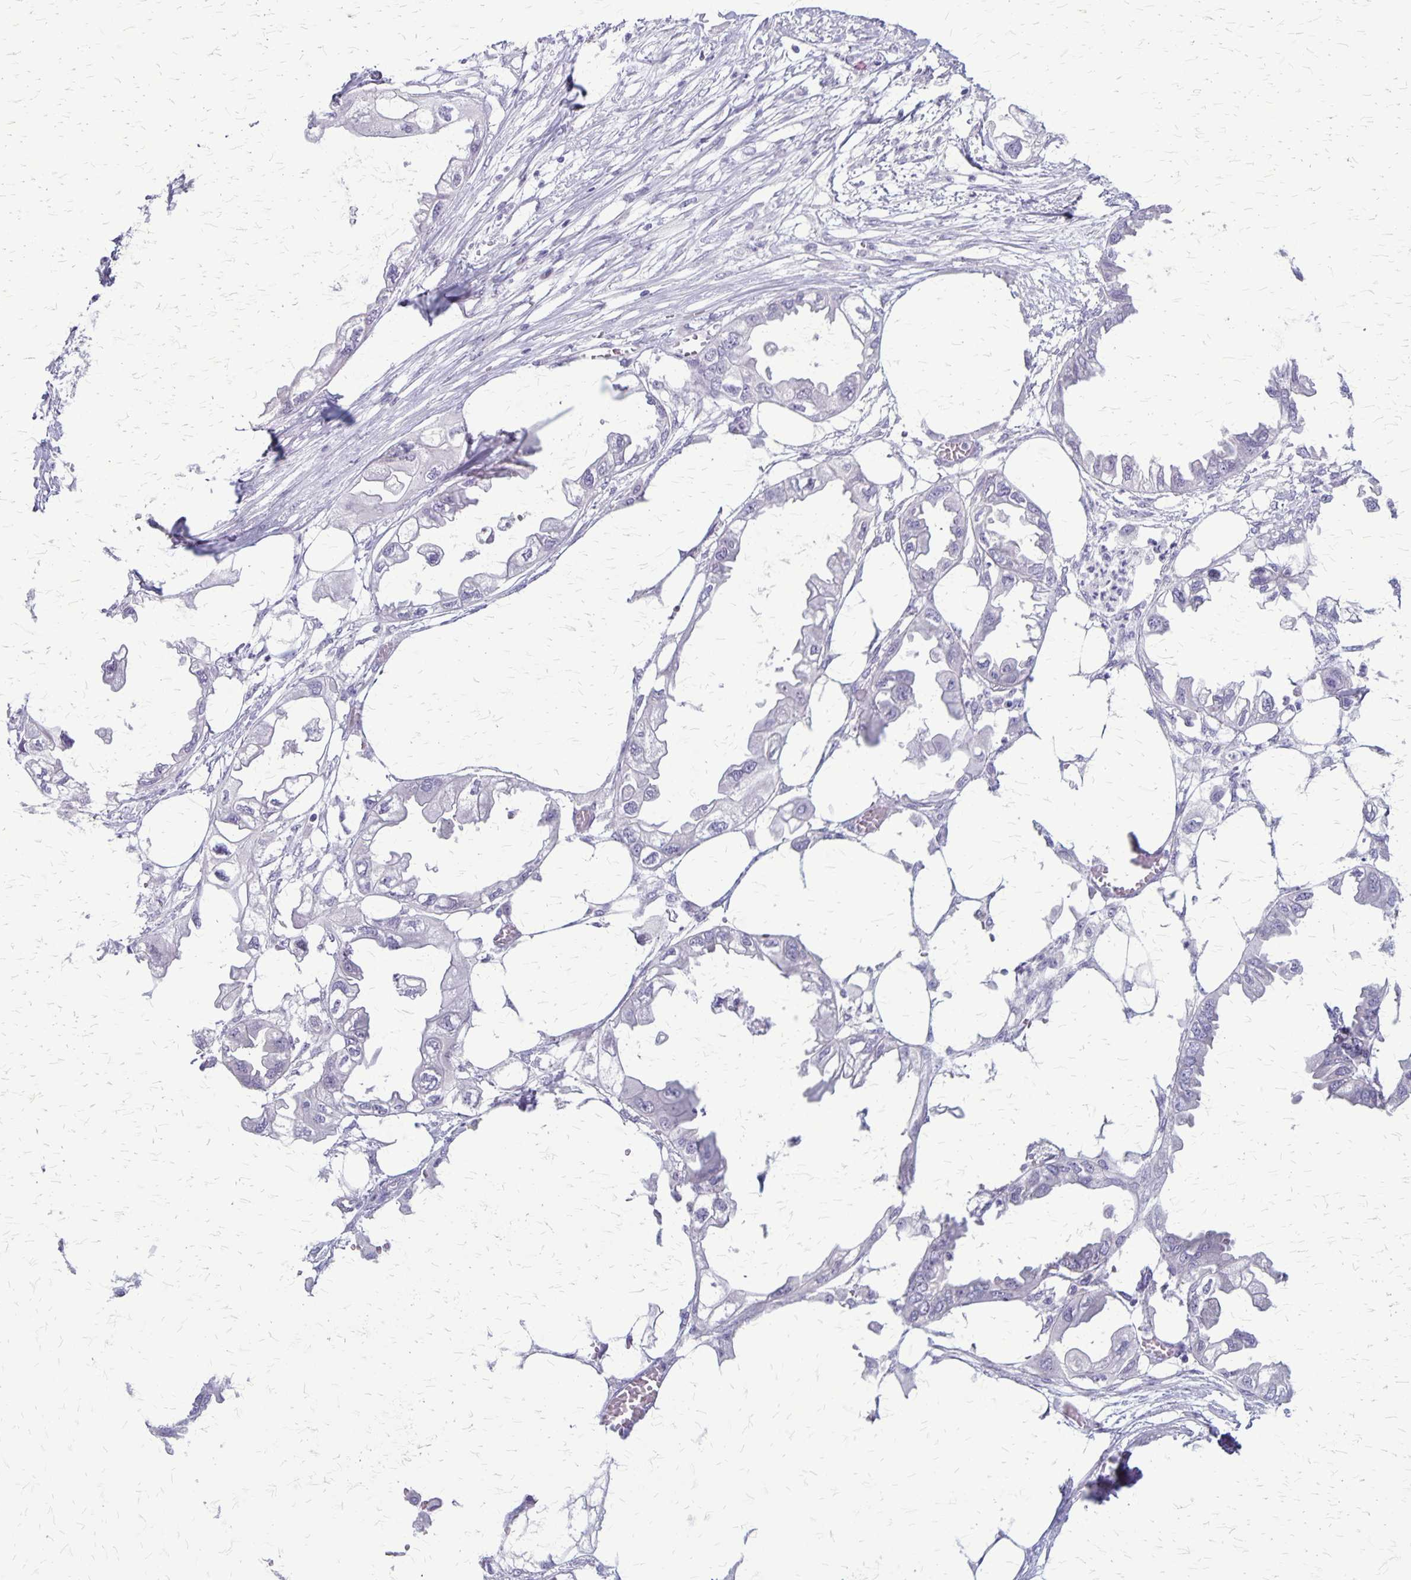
{"staining": {"intensity": "negative", "quantity": "none", "location": "none"}, "tissue": "endometrial cancer", "cell_type": "Tumor cells", "image_type": "cancer", "snomed": [{"axis": "morphology", "description": "Adenocarcinoma, NOS"}, {"axis": "morphology", "description": "Adenocarcinoma, metastatic, NOS"}, {"axis": "topography", "description": "Adipose tissue"}, {"axis": "topography", "description": "Endometrium"}], "caption": "Immunohistochemistry (IHC) micrograph of human metastatic adenocarcinoma (endometrial) stained for a protein (brown), which displays no positivity in tumor cells. Nuclei are stained in blue.", "gene": "PLXNB3", "patient": {"sex": "female", "age": 67}}